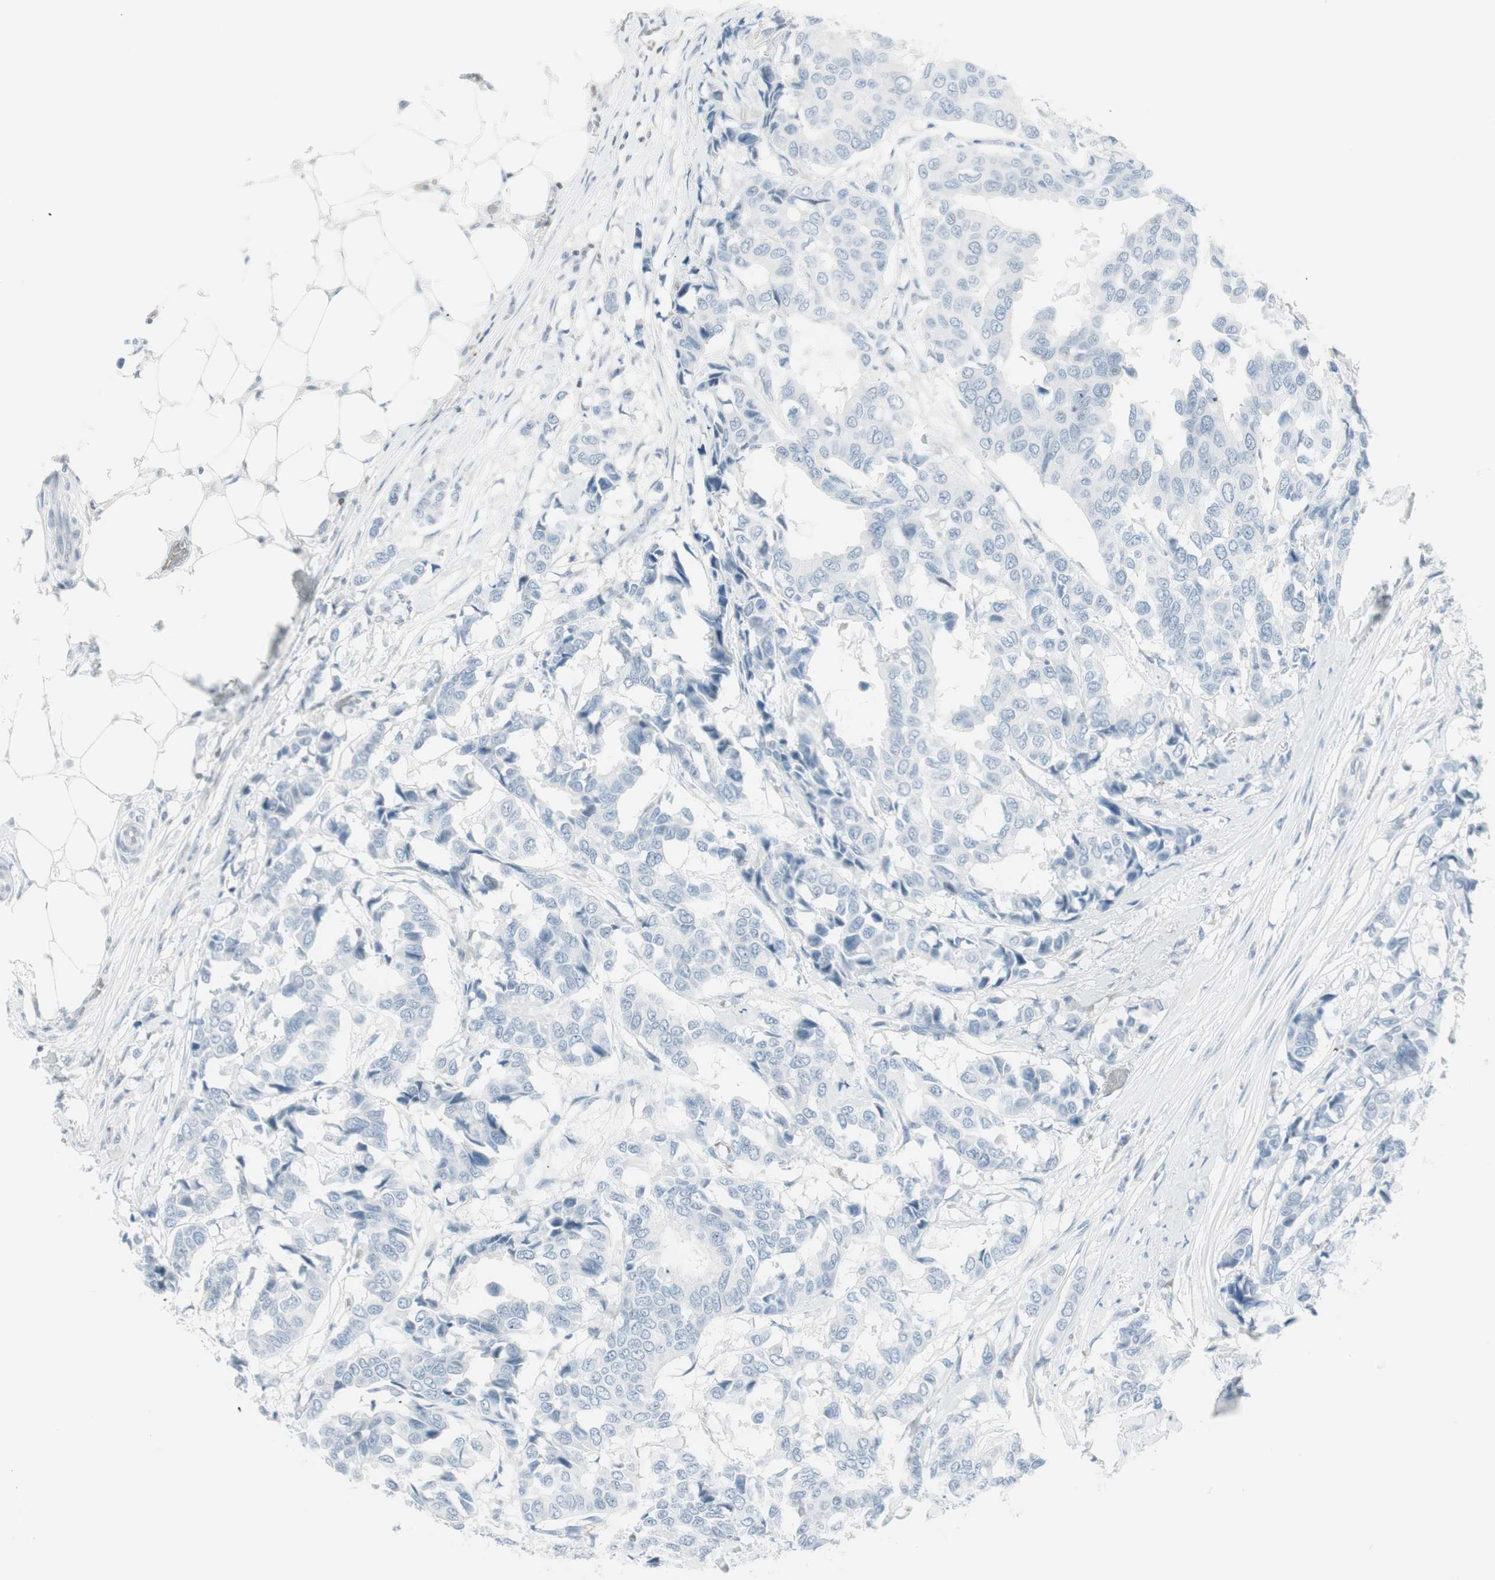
{"staining": {"intensity": "negative", "quantity": "none", "location": "none"}, "tissue": "breast cancer", "cell_type": "Tumor cells", "image_type": "cancer", "snomed": [{"axis": "morphology", "description": "Duct carcinoma"}, {"axis": "topography", "description": "Breast"}], "caption": "High power microscopy micrograph of an immunohistochemistry micrograph of invasive ductal carcinoma (breast), revealing no significant expression in tumor cells.", "gene": "MAP4K1", "patient": {"sex": "female", "age": 87}}